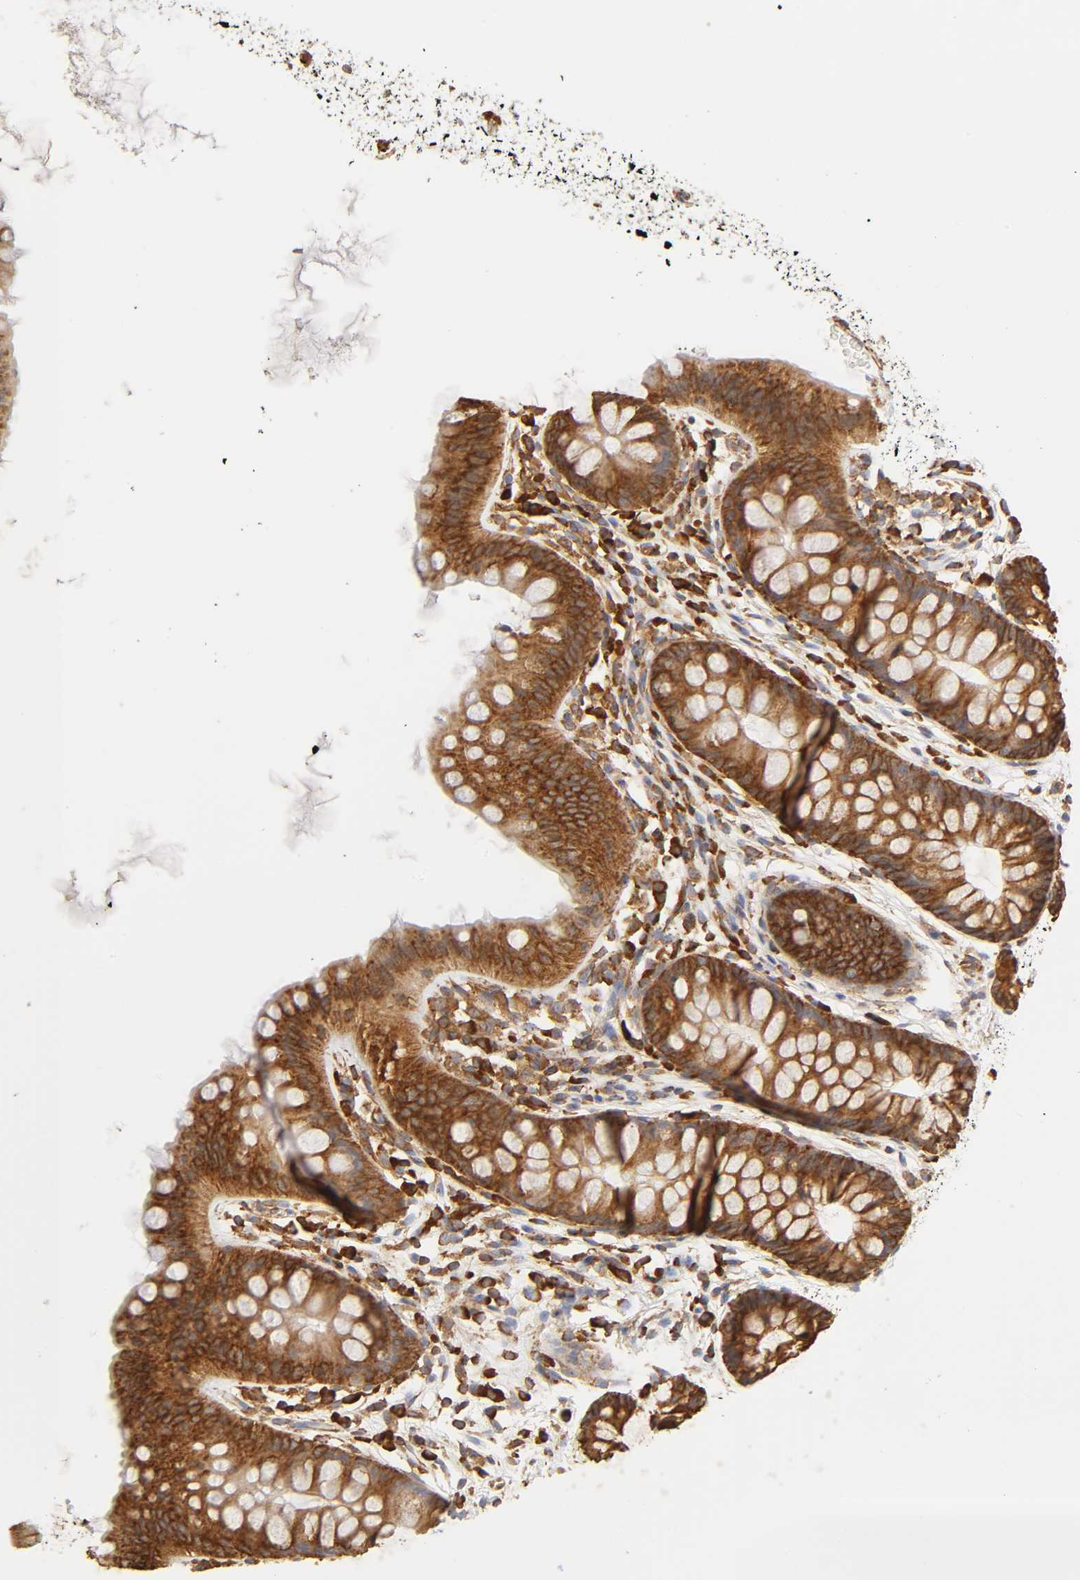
{"staining": {"intensity": "moderate", "quantity": ">75%", "location": "cytoplasmic/membranous"}, "tissue": "colon", "cell_type": "Endothelial cells", "image_type": "normal", "snomed": [{"axis": "morphology", "description": "Normal tissue, NOS"}, {"axis": "topography", "description": "Smooth muscle"}, {"axis": "topography", "description": "Colon"}], "caption": "Immunohistochemical staining of normal colon displays medium levels of moderate cytoplasmic/membranous staining in approximately >75% of endothelial cells. (IHC, brightfield microscopy, high magnification).", "gene": "RPL14", "patient": {"sex": "male", "age": 67}}